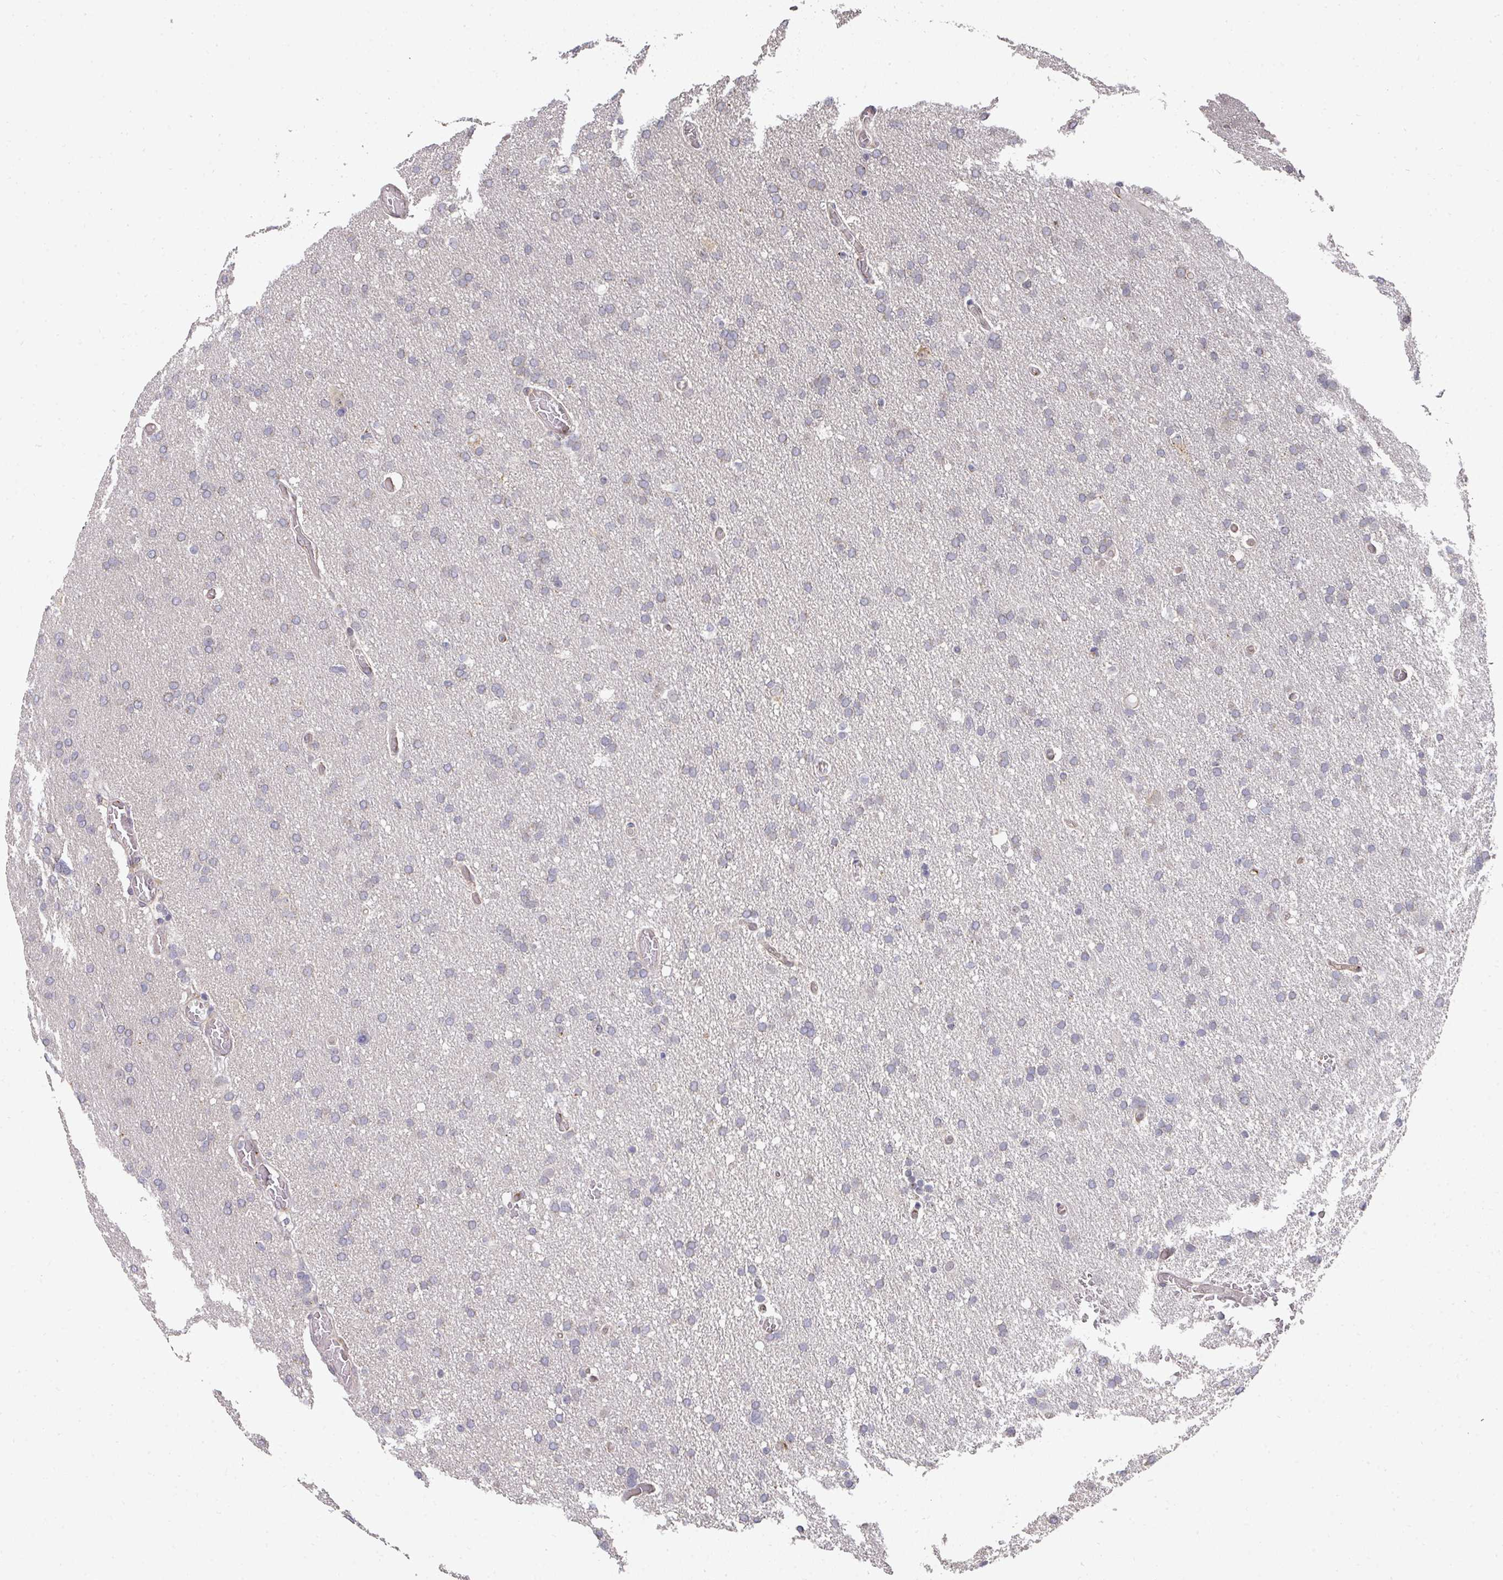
{"staining": {"intensity": "negative", "quantity": "none", "location": "none"}, "tissue": "glioma", "cell_type": "Tumor cells", "image_type": "cancer", "snomed": [{"axis": "morphology", "description": "Glioma, malignant, High grade"}, {"axis": "topography", "description": "Cerebral cortex"}], "caption": "Tumor cells show no significant expression in glioma.", "gene": "C18orf25", "patient": {"sex": "female", "age": 36}}